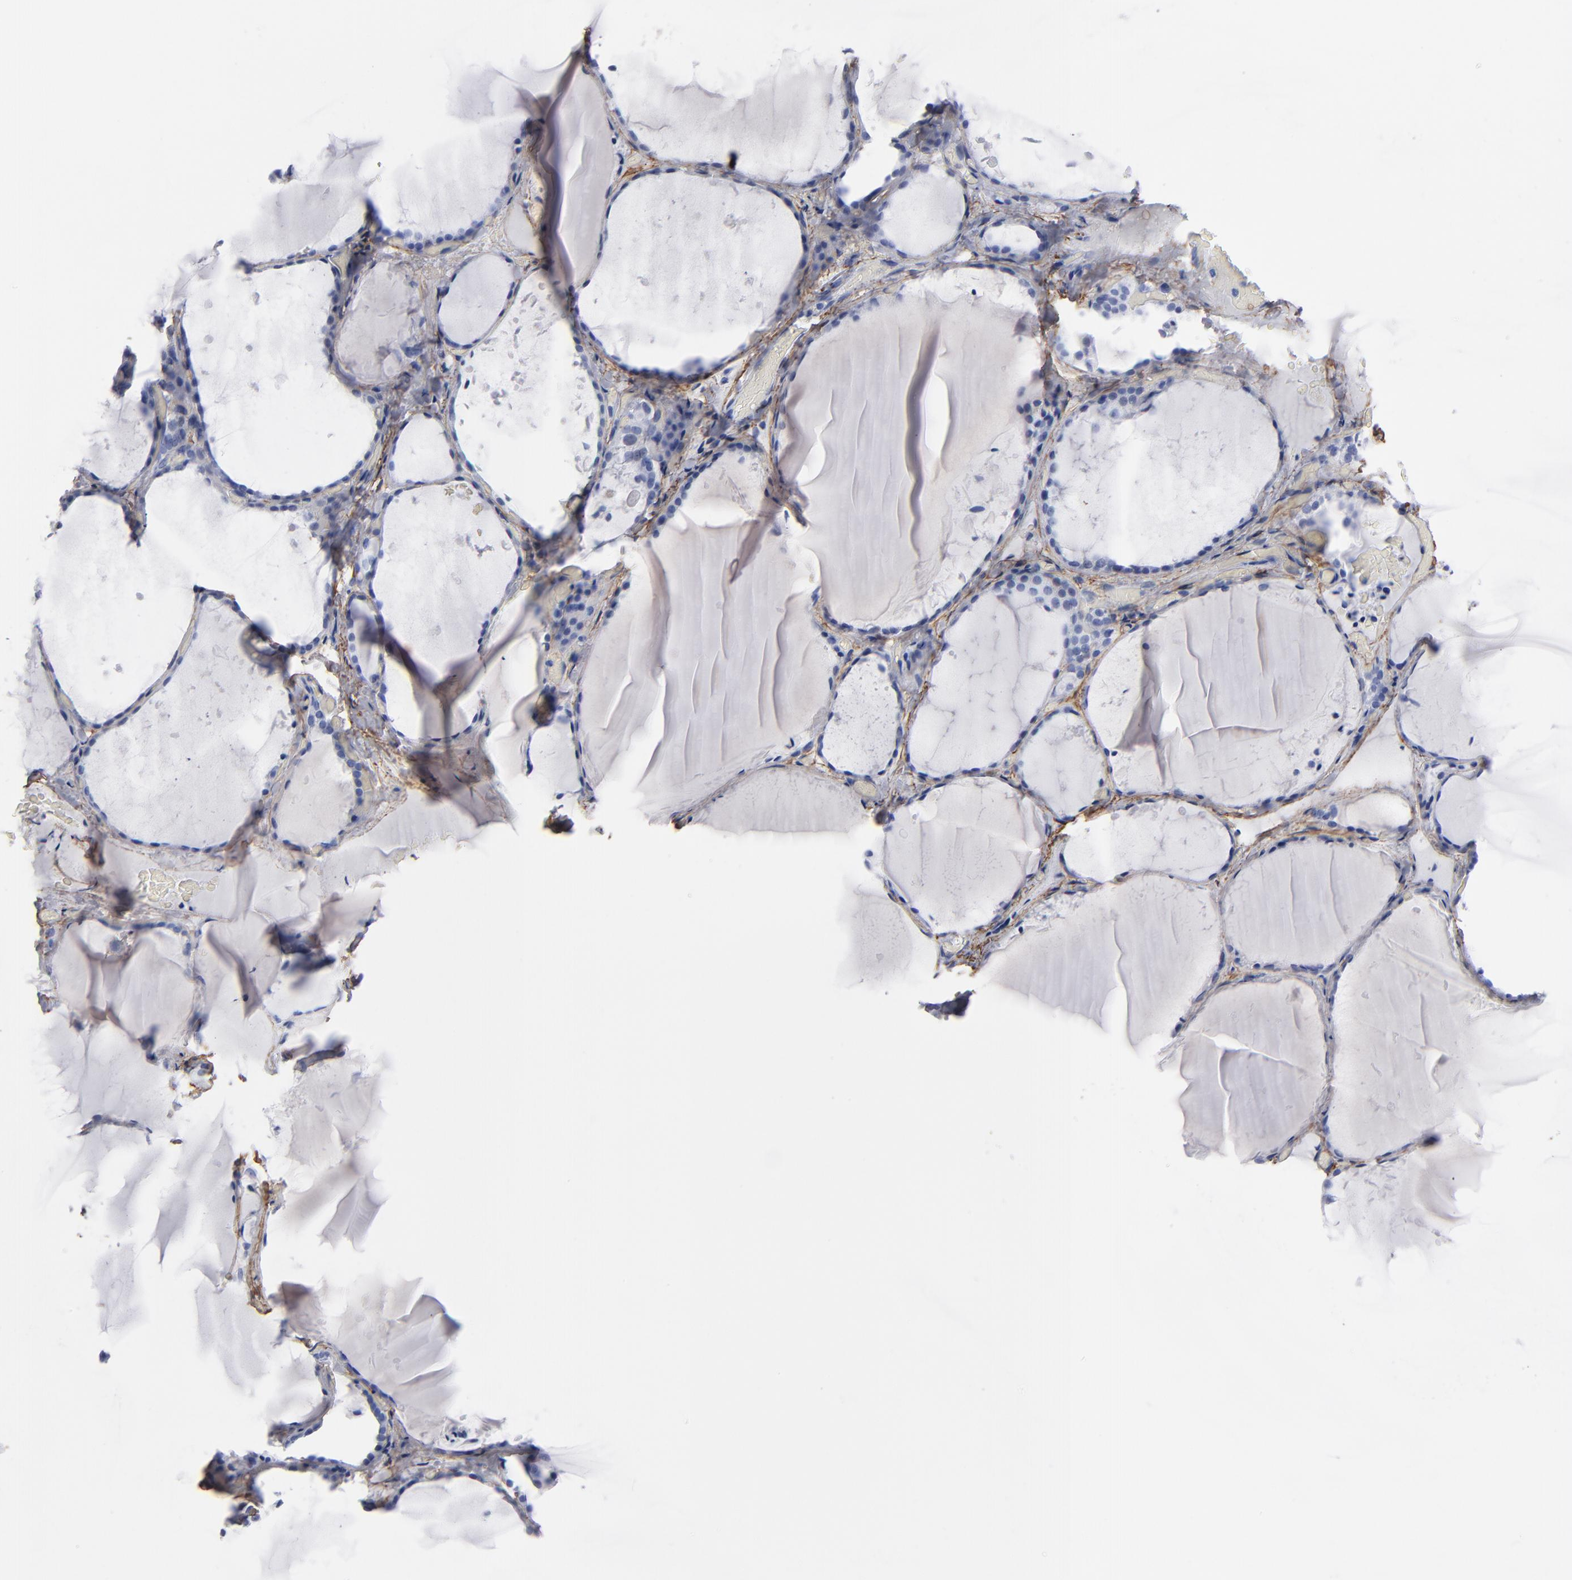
{"staining": {"intensity": "negative", "quantity": "none", "location": "none"}, "tissue": "thyroid gland", "cell_type": "Glandular cells", "image_type": "normal", "snomed": [{"axis": "morphology", "description": "Normal tissue, NOS"}, {"axis": "topography", "description": "Thyroid gland"}], "caption": "Glandular cells show no significant protein staining in benign thyroid gland. Brightfield microscopy of immunohistochemistry (IHC) stained with DAB (3,3'-diaminobenzidine) (brown) and hematoxylin (blue), captured at high magnification.", "gene": "EMILIN1", "patient": {"sex": "female", "age": 22}}